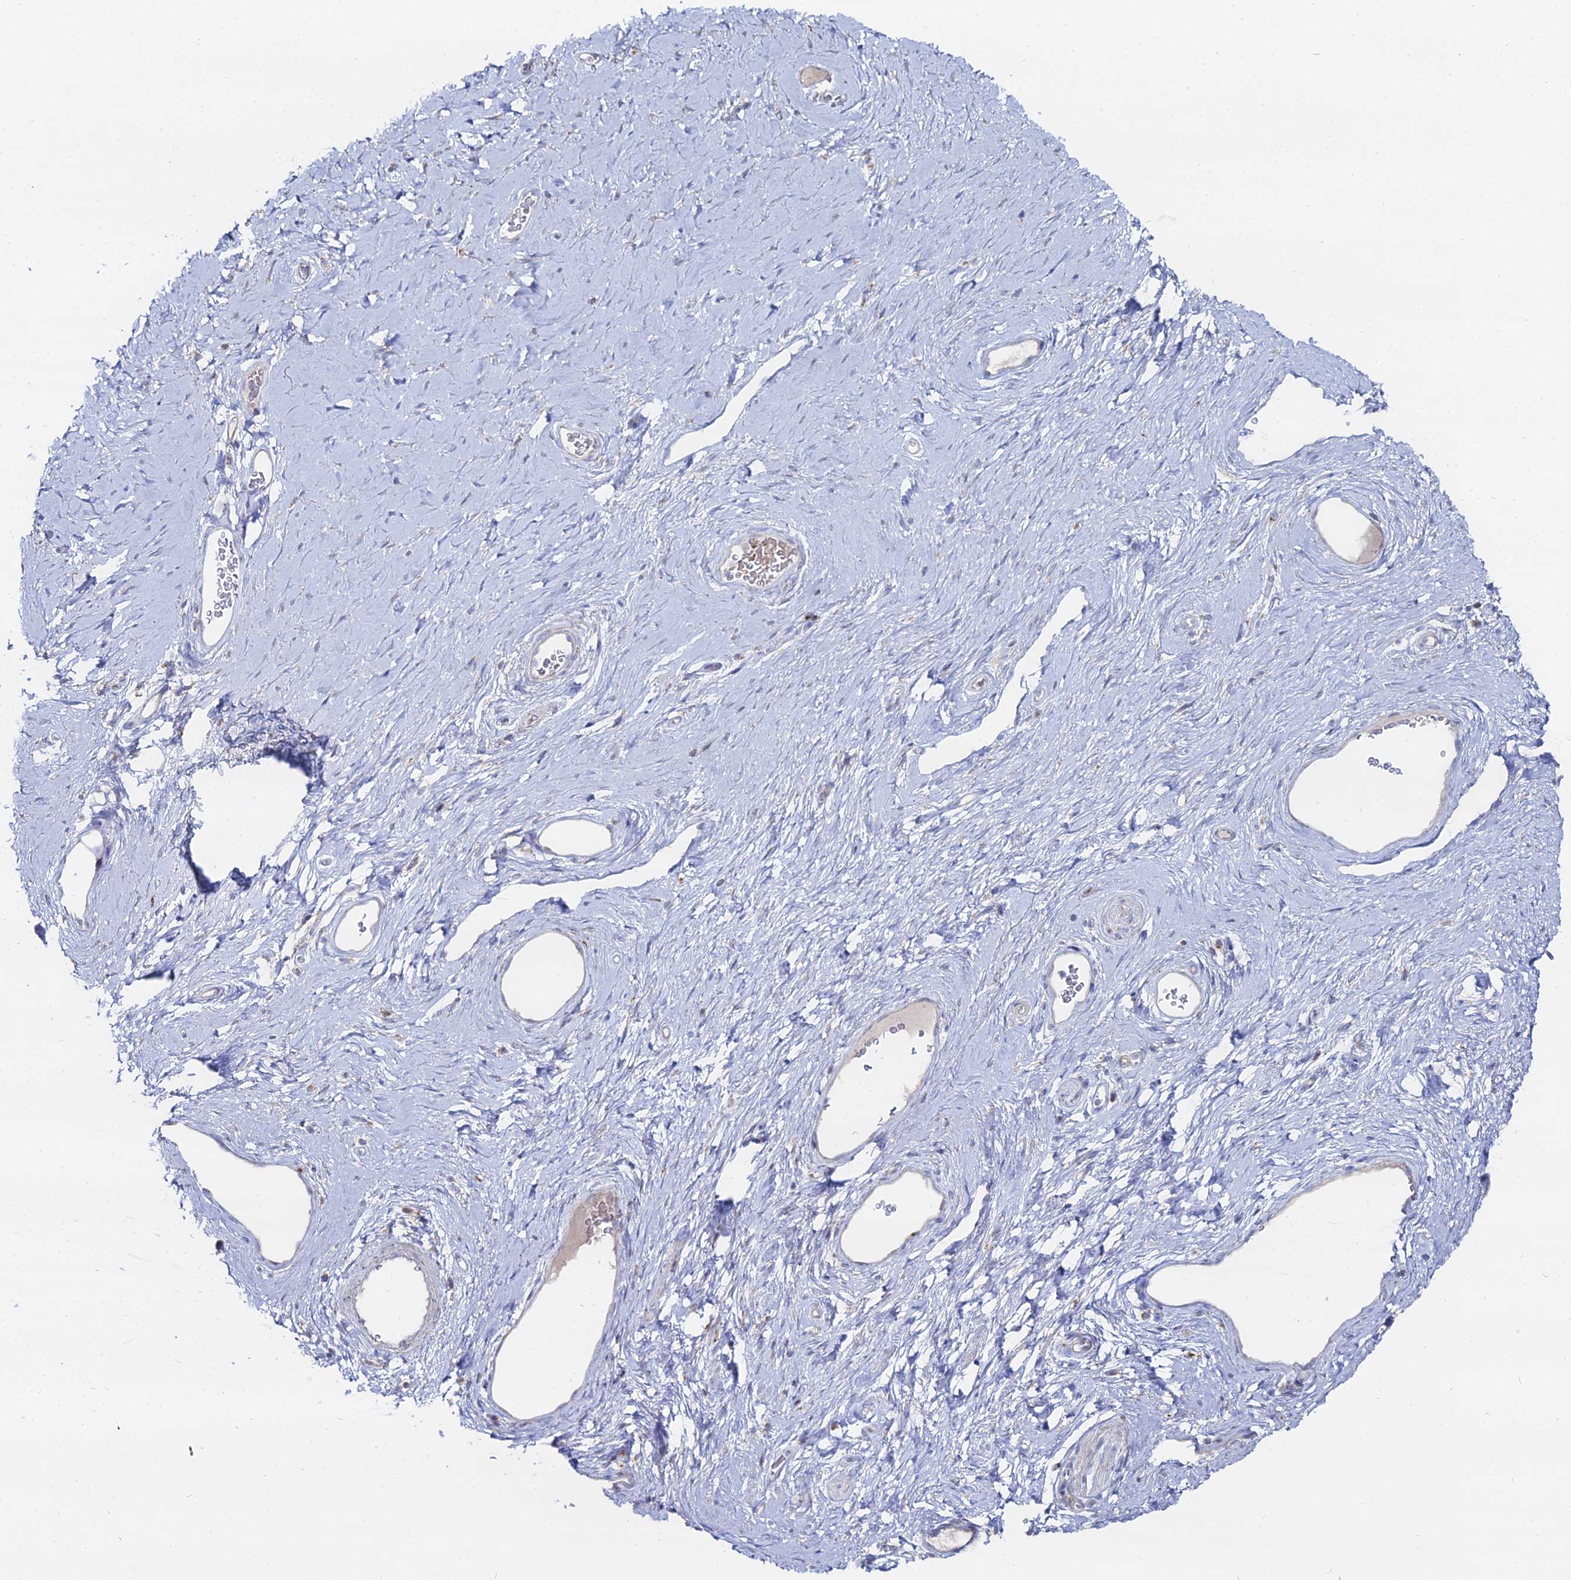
{"staining": {"intensity": "moderate", "quantity": "<25%", "location": "cytoplasmic/membranous"}, "tissue": "adipose tissue", "cell_type": "Adipocytes", "image_type": "normal", "snomed": [{"axis": "morphology", "description": "Normal tissue, NOS"}, {"axis": "morphology", "description": "Adenocarcinoma, NOS"}, {"axis": "topography", "description": "Rectum"}, {"axis": "topography", "description": "Vagina"}, {"axis": "topography", "description": "Peripheral nerve tissue"}], "caption": "The histopathology image demonstrates immunohistochemical staining of benign adipose tissue. There is moderate cytoplasmic/membranous expression is seen in approximately <25% of adipocytes.", "gene": "MPC1", "patient": {"sex": "female", "age": 71}}